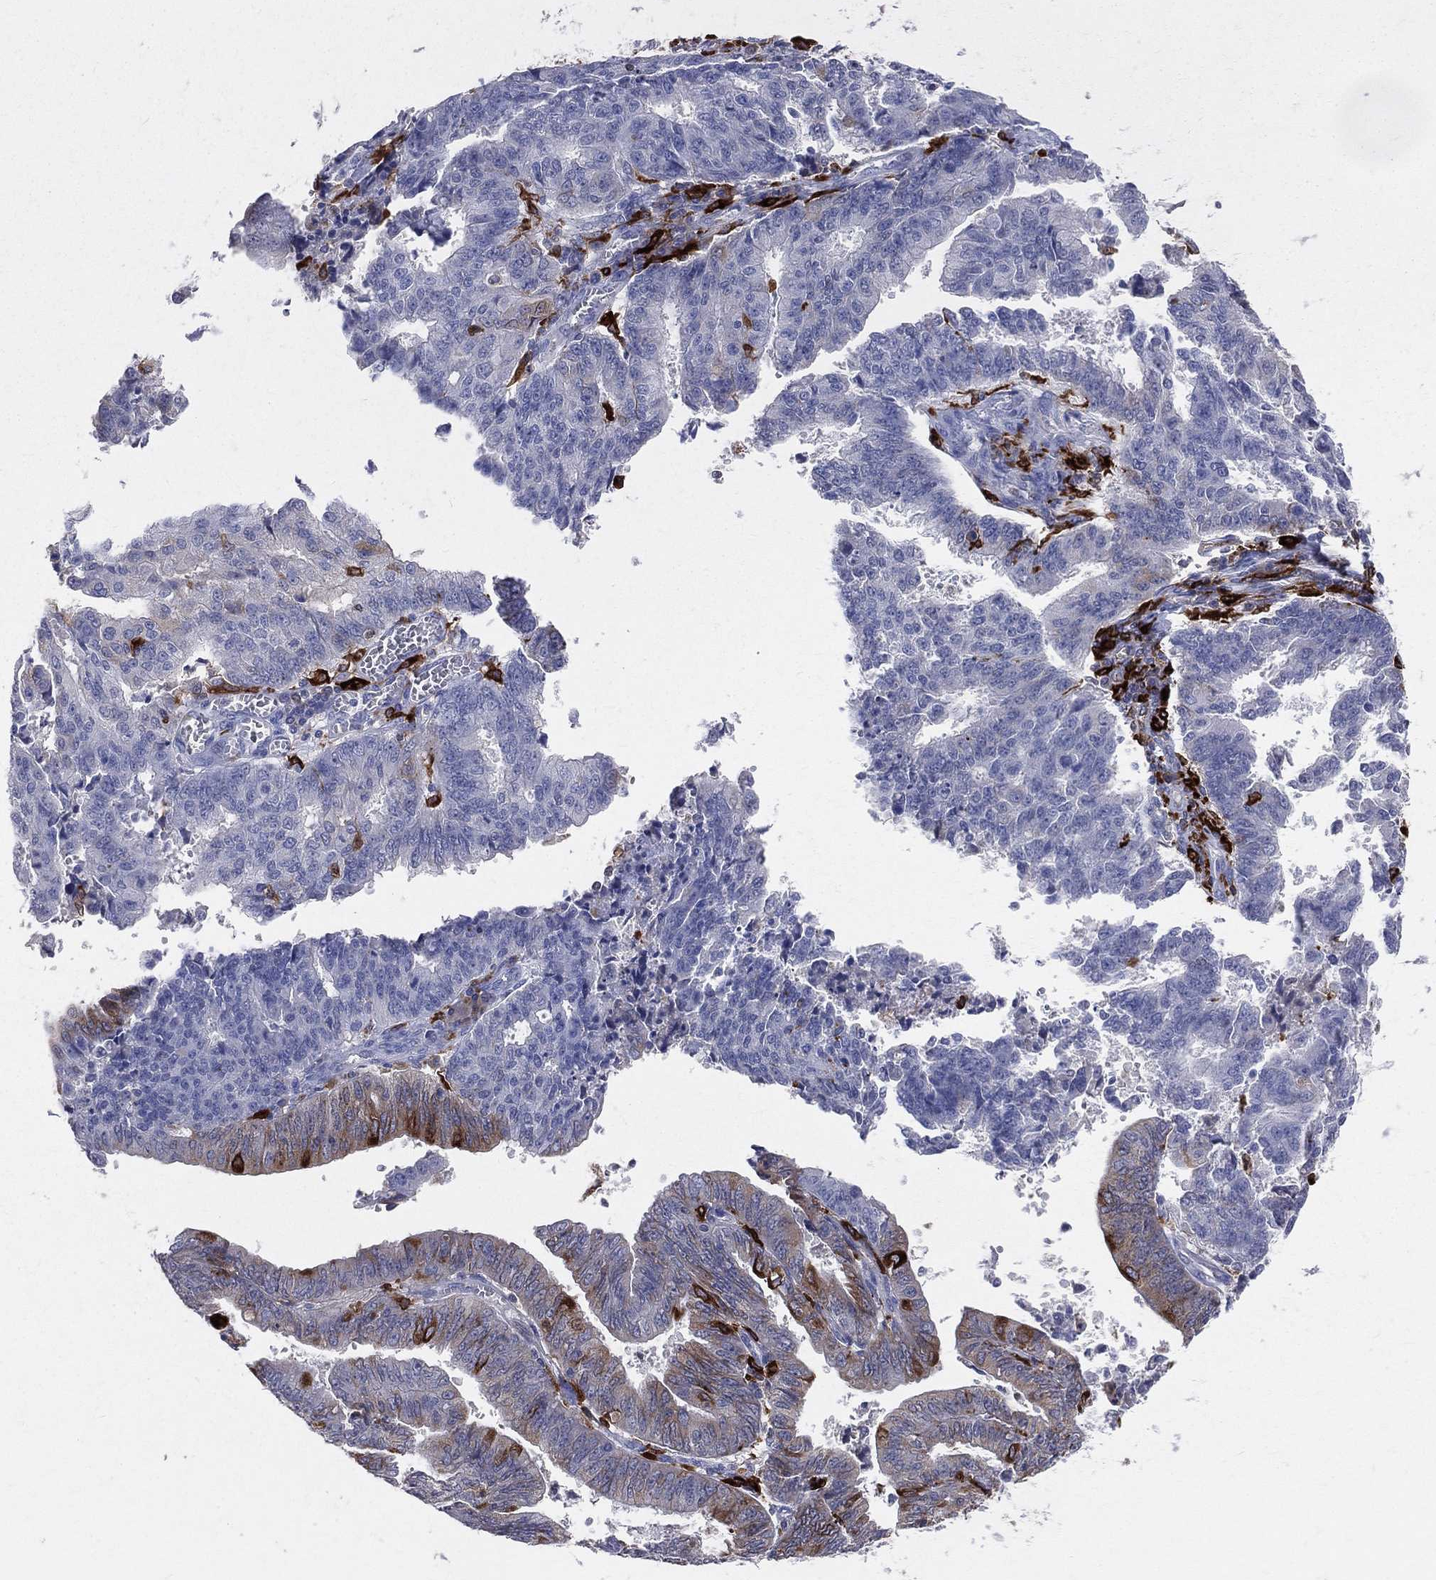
{"staining": {"intensity": "strong", "quantity": "25%-75%", "location": "cytoplasmic/membranous"}, "tissue": "endometrial cancer", "cell_type": "Tumor cells", "image_type": "cancer", "snomed": [{"axis": "morphology", "description": "Adenocarcinoma, NOS"}, {"axis": "topography", "description": "Endometrium"}], "caption": "The image displays a brown stain indicating the presence of a protein in the cytoplasmic/membranous of tumor cells in adenocarcinoma (endometrial). (Stains: DAB in brown, nuclei in blue, Microscopy: brightfield microscopy at high magnification).", "gene": "CD74", "patient": {"sex": "female", "age": 82}}